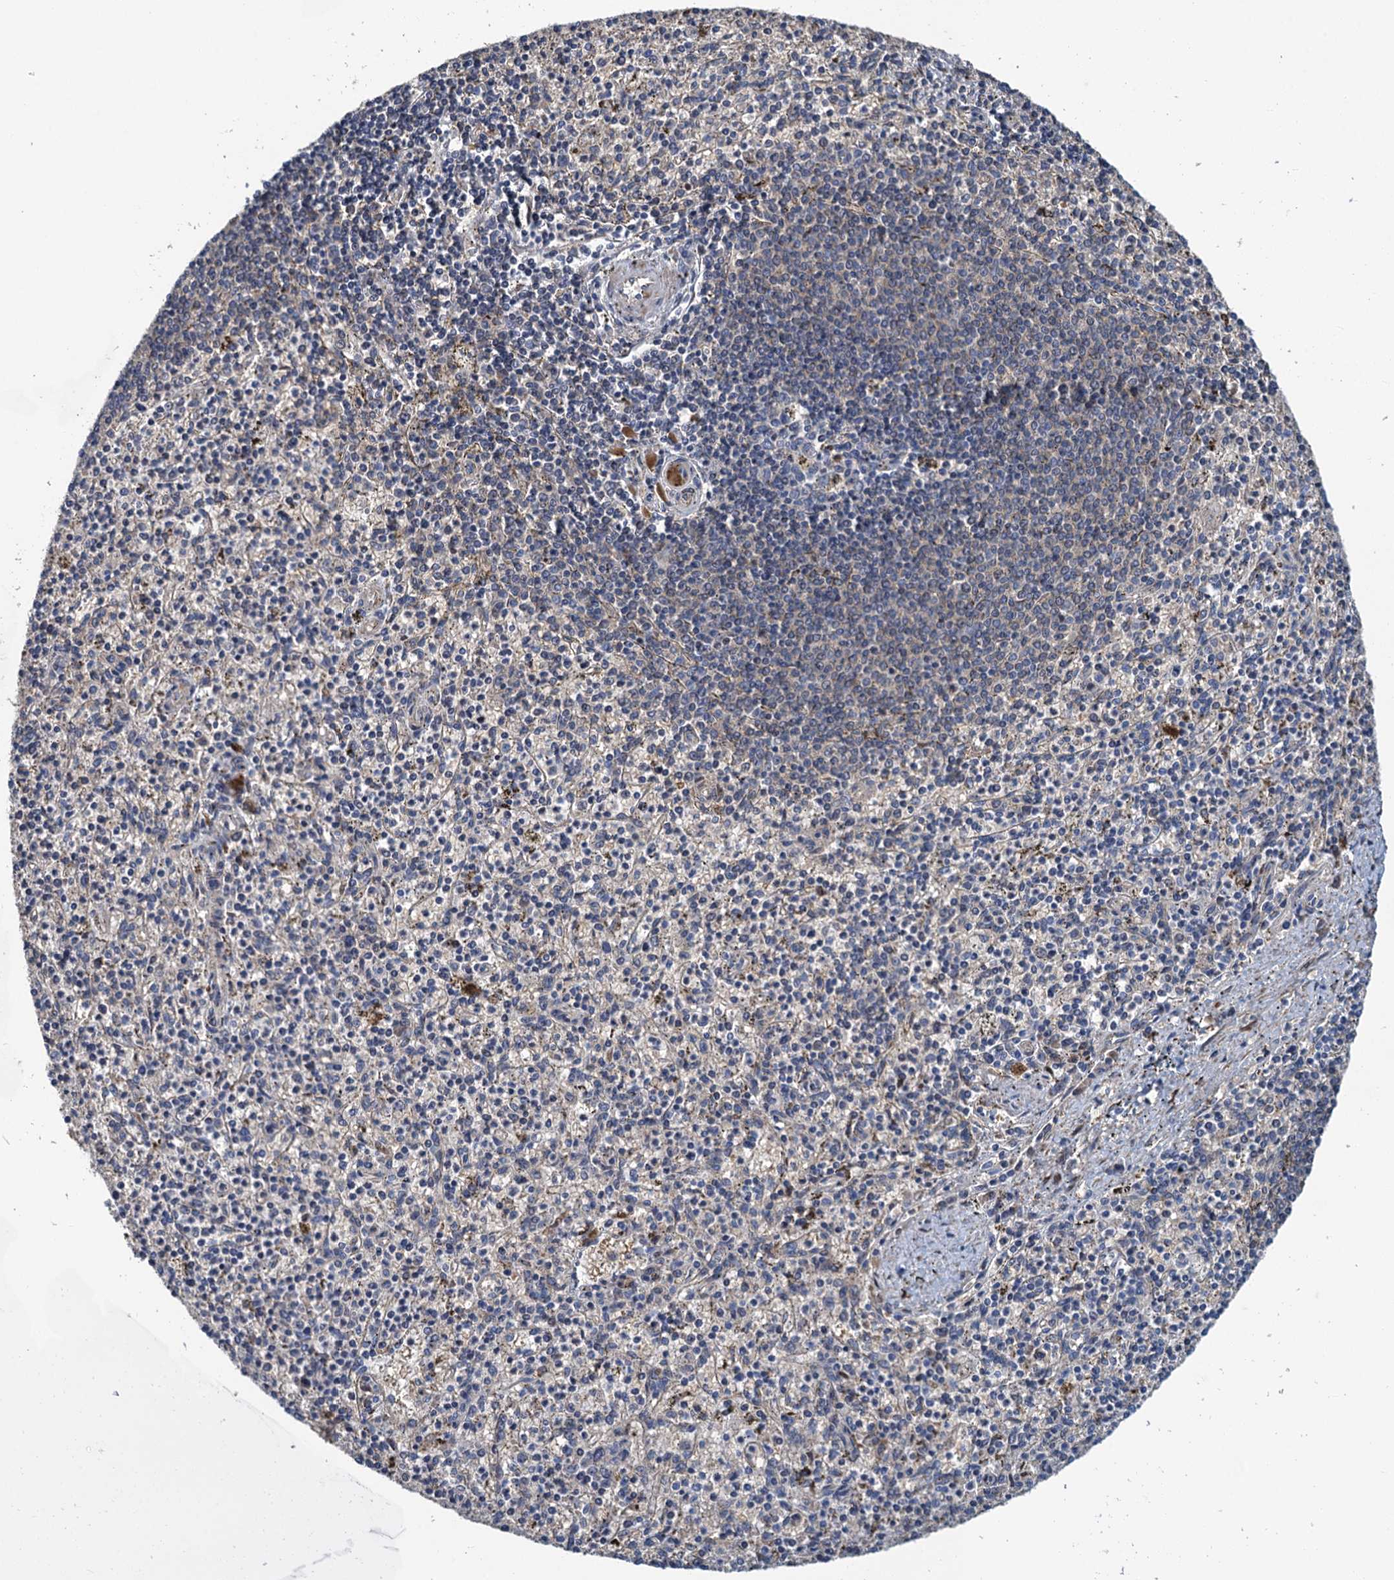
{"staining": {"intensity": "negative", "quantity": "none", "location": "none"}, "tissue": "spleen", "cell_type": "Cells in red pulp", "image_type": "normal", "snomed": [{"axis": "morphology", "description": "Normal tissue, NOS"}, {"axis": "topography", "description": "Spleen"}], "caption": "IHC of normal spleen shows no expression in cells in red pulp. (Stains: DAB IHC with hematoxylin counter stain, Microscopy: brightfield microscopy at high magnification).", "gene": "SMCO3", "patient": {"sex": "male", "age": 72}}